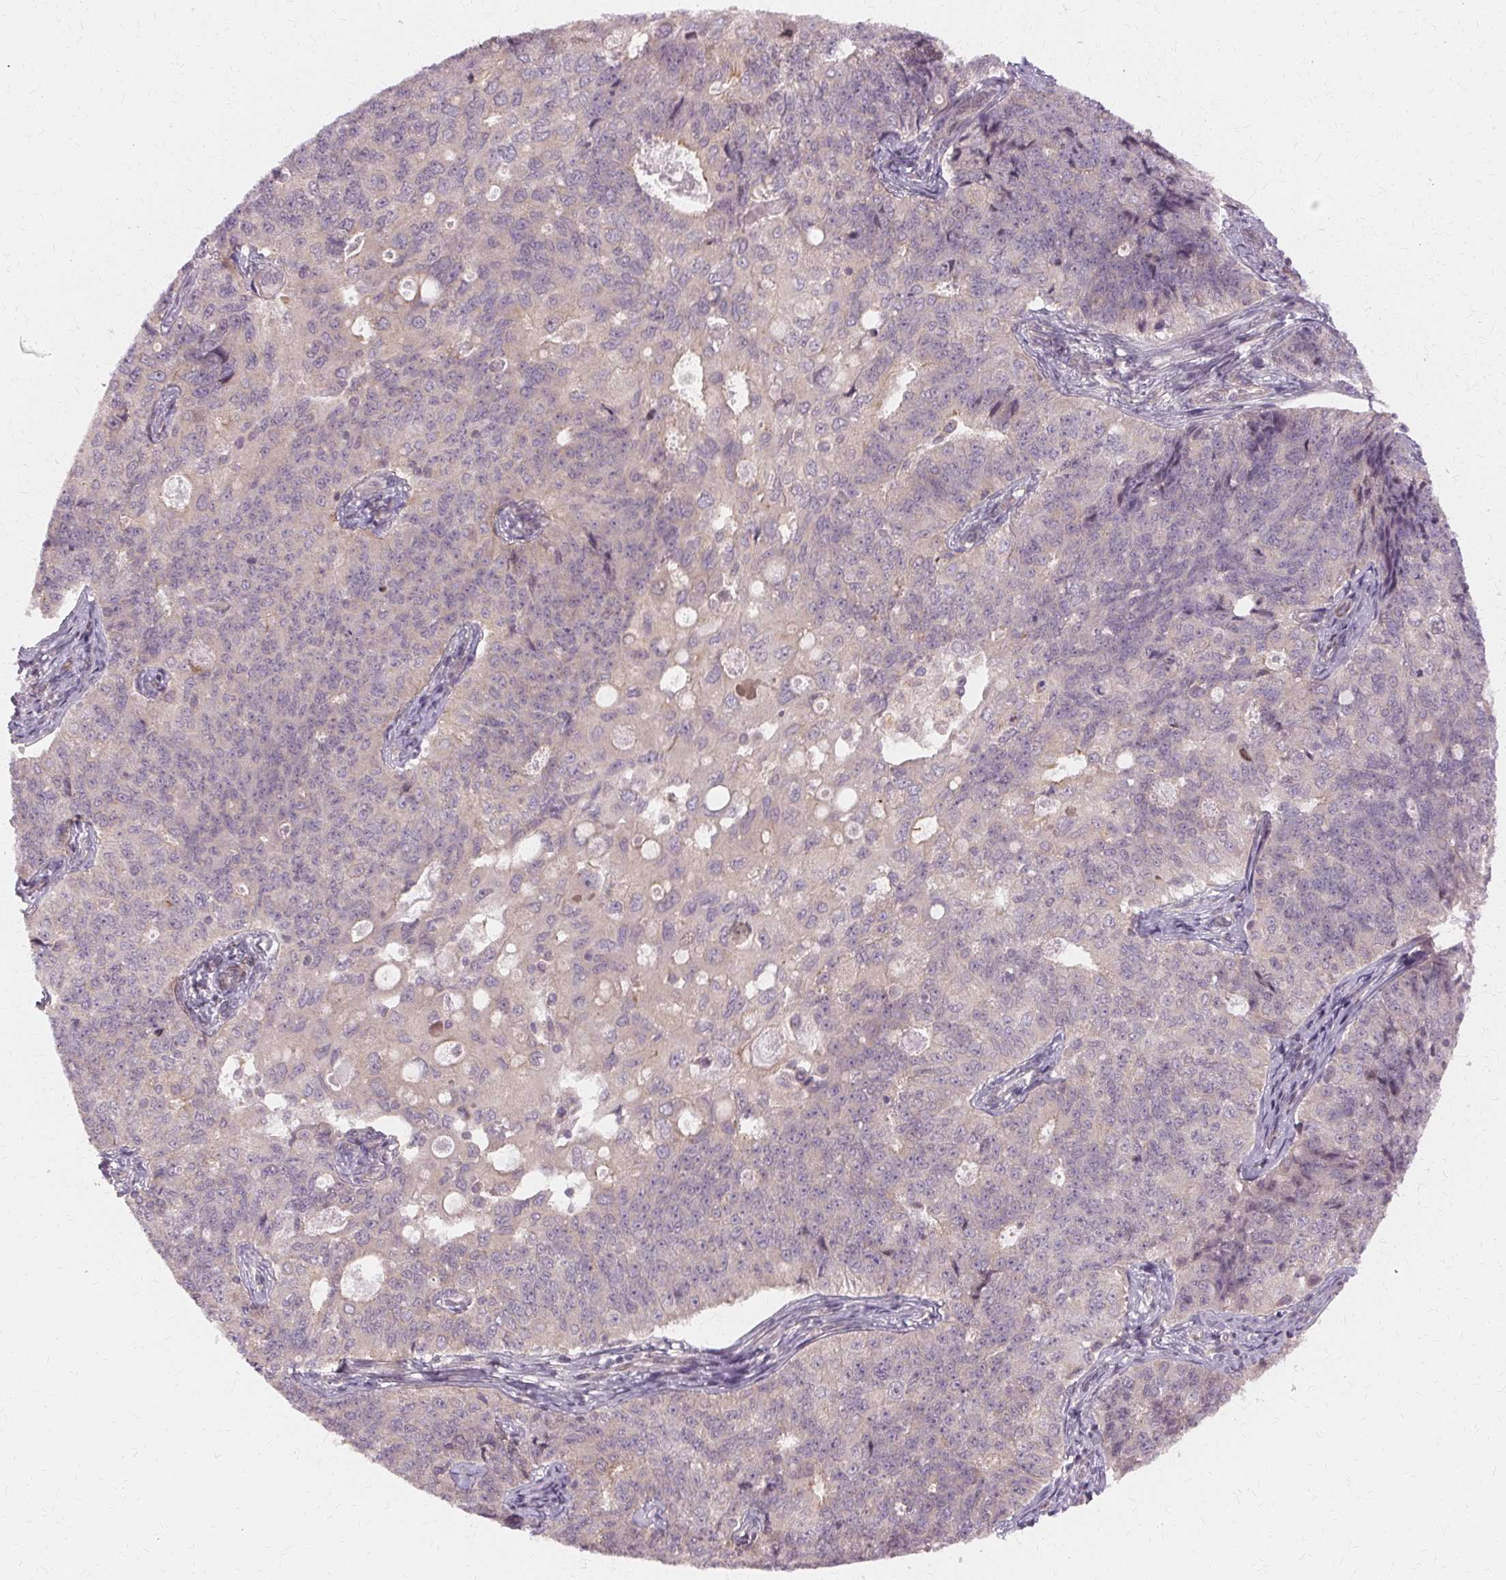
{"staining": {"intensity": "negative", "quantity": "none", "location": "none"}, "tissue": "endometrial cancer", "cell_type": "Tumor cells", "image_type": "cancer", "snomed": [{"axis": "morphology", "description": "Adenocarcinoma, NOS"}, {"axis": "topography", "description": "Endometrium"}], "caption": "There is no significant staining in tumor cells of endometrial cancer.", "gene": "USP8", "patient": {"sex": "female", "age": 43}}